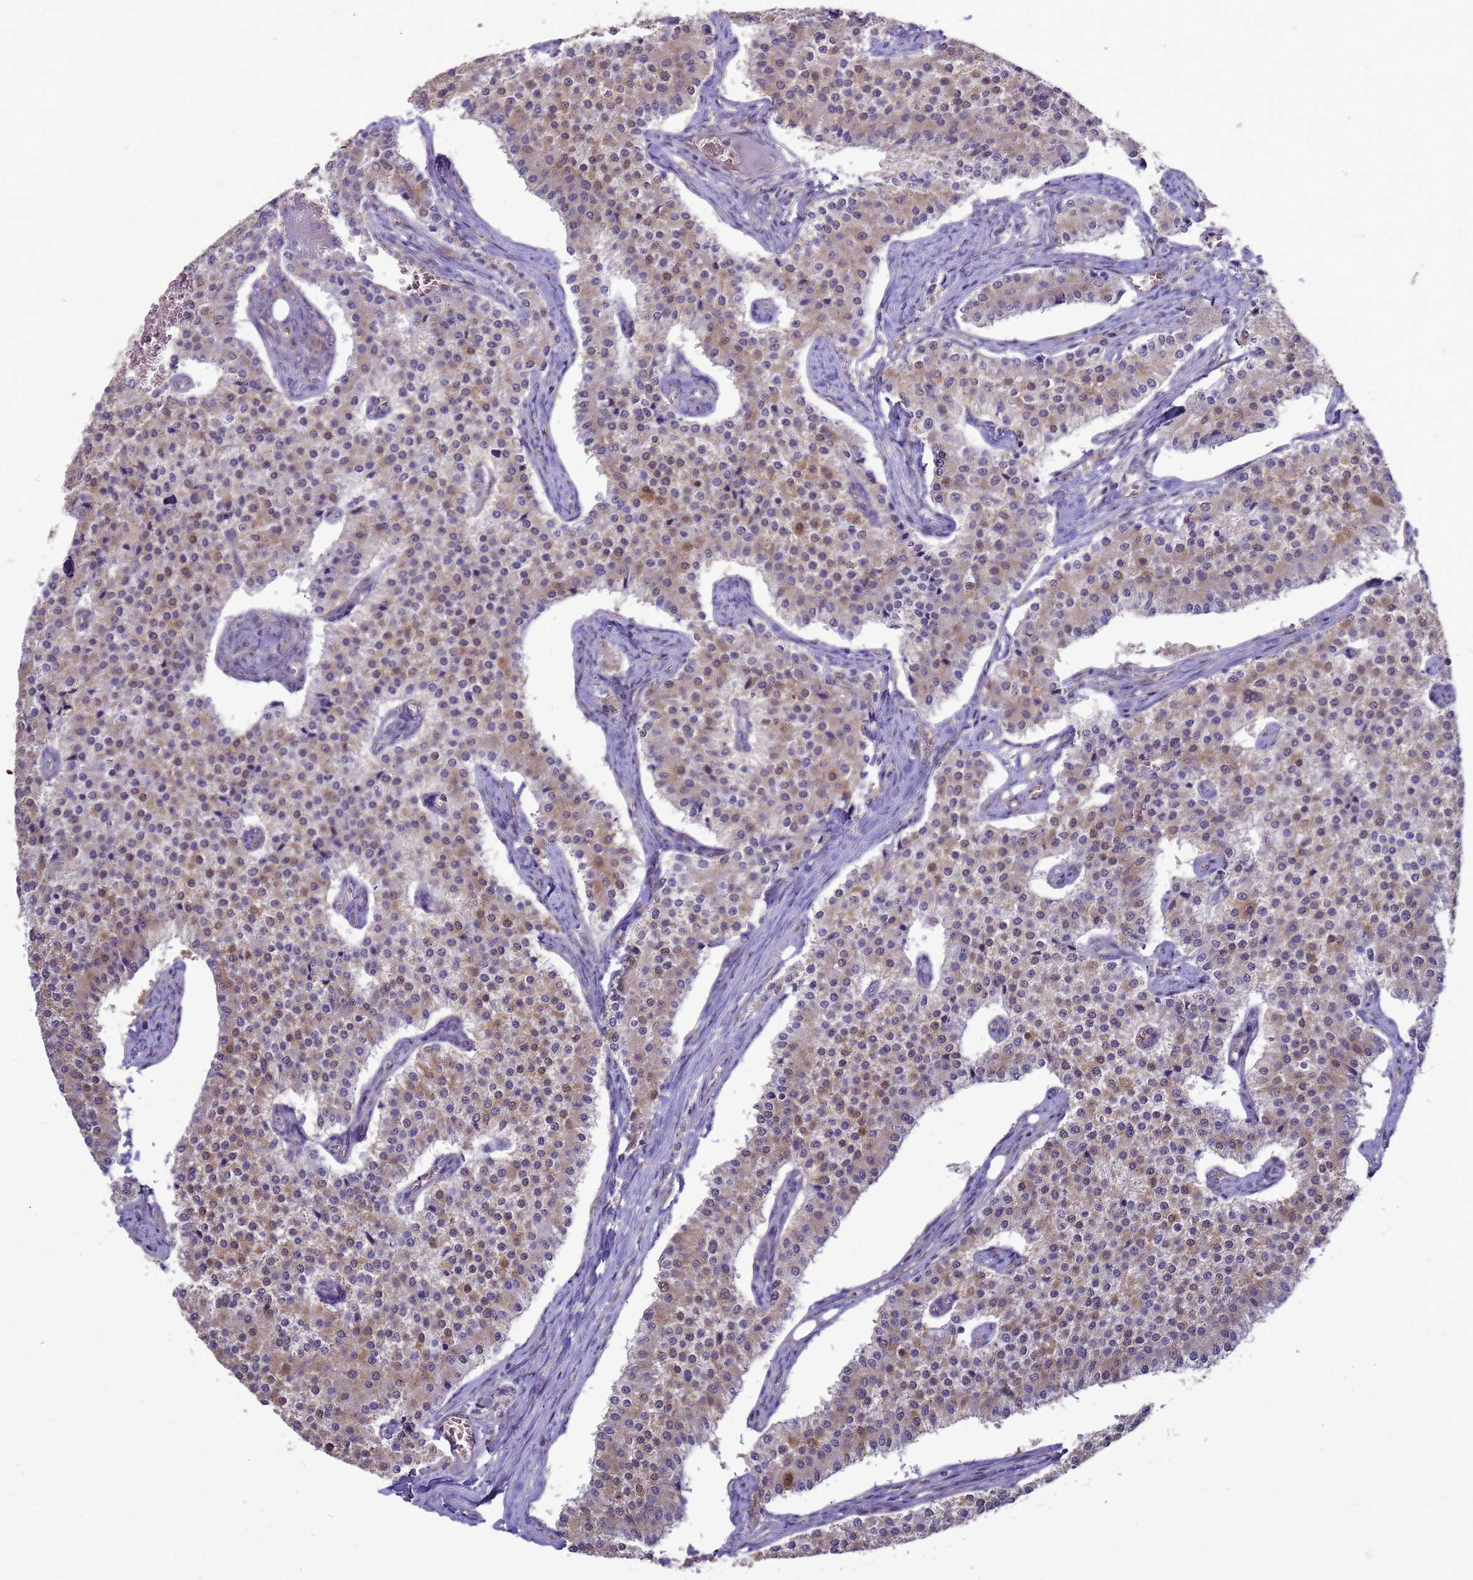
{"staining": {"intensity": "moderate", "quantity": "25%-75%", "location": "cytoplasmic/membranous,nuclear"}, "tissue": "carcinoid", "cell_type": "Tumor cells", "image_type": "cancer", "snomed": [{"axis": "morphology", "description": "Carcinoid, malignant, NOS"}, {"axis": "topography", "description": "Colon"}], "caption": "A histopathology image of carcinoid stained for a protein demonstrates moderate cytoplasmic/membranous and nuclear brown staining in tumor cells.", "gene": "EIF4EBP3", "patient": {"sex": "female", "age": 52}}